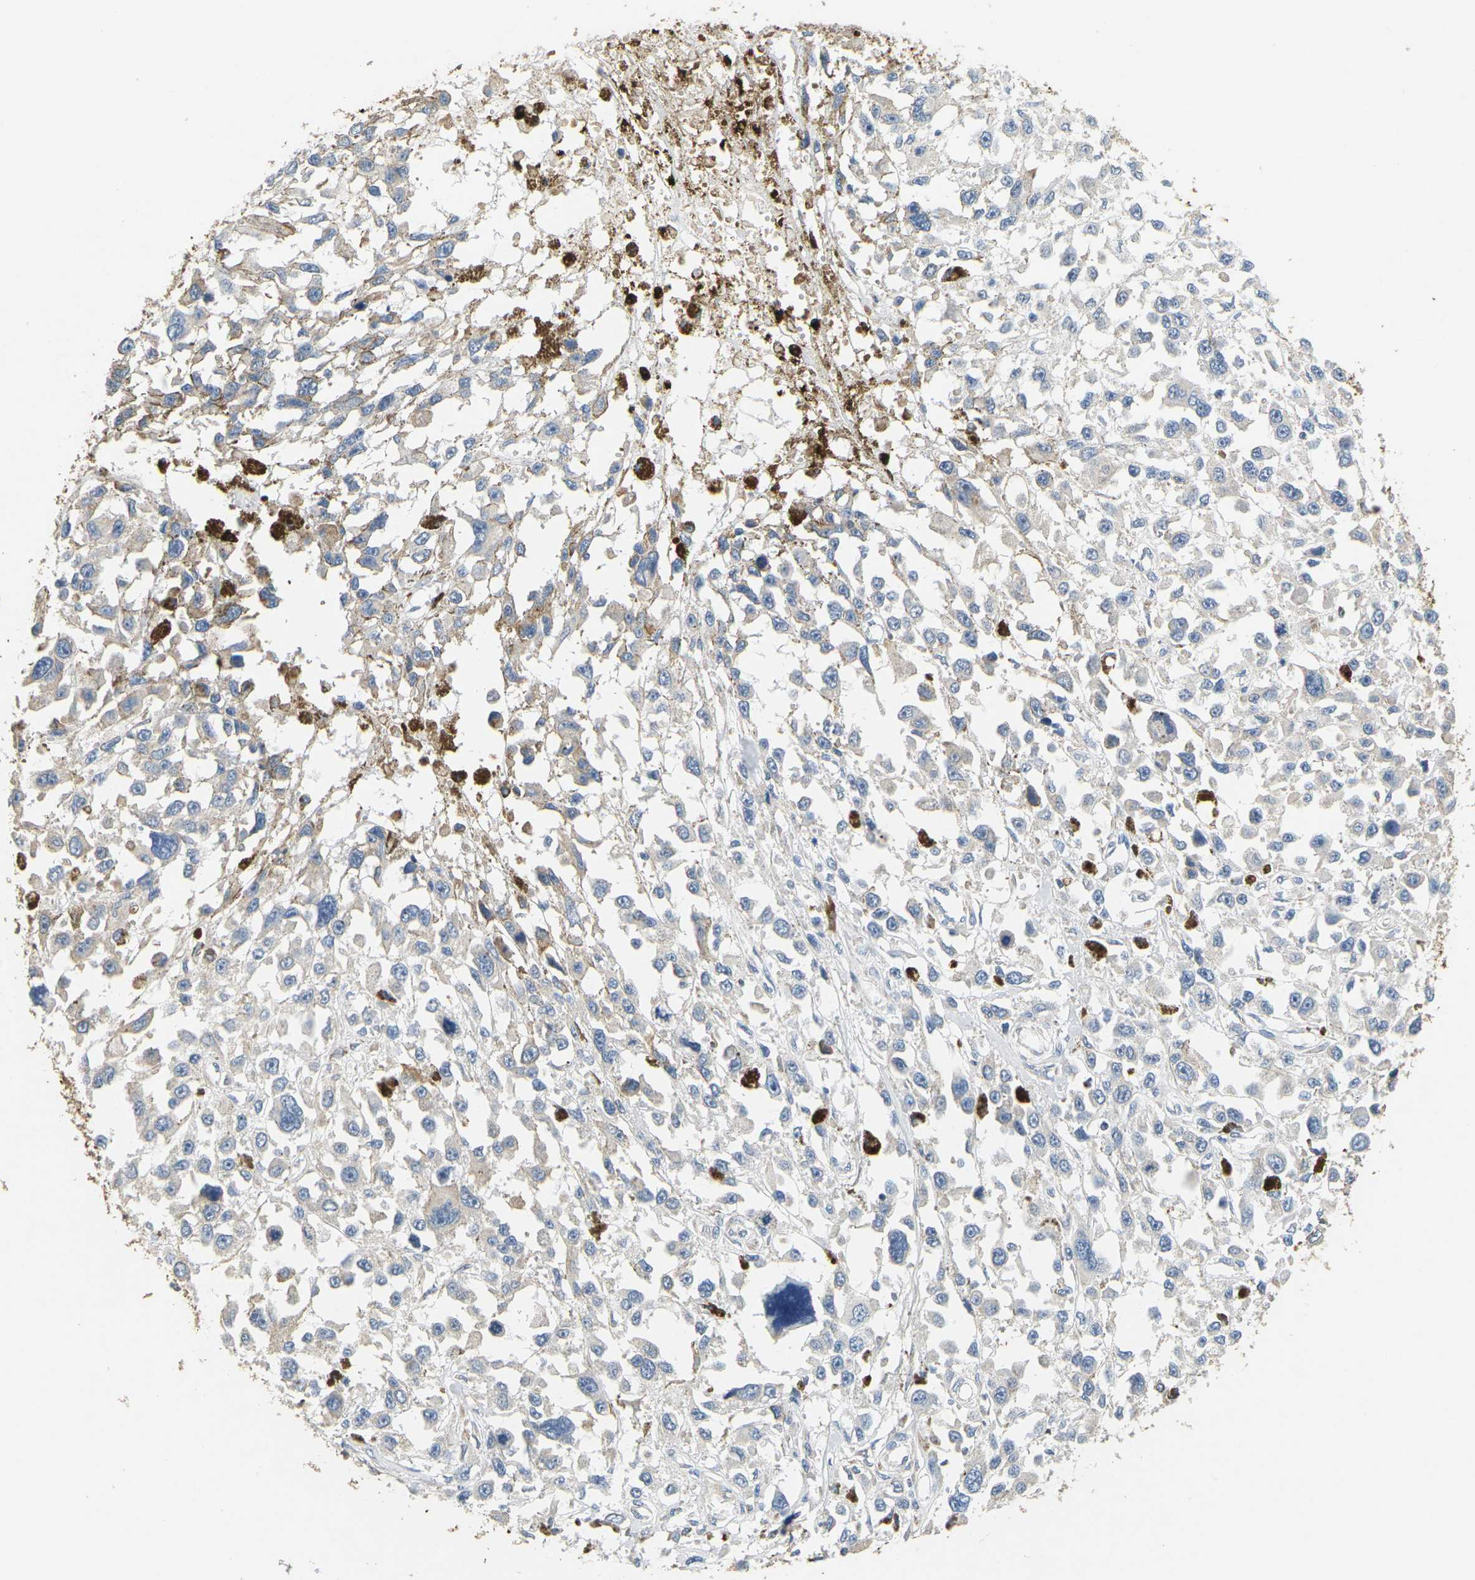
{"staining": {"intensity": "negative", "quantity": "none", "location": "none"}, "tissue": "melanoma", "cell_type": "Tumor cells", "image_type": "cancer", "snomed": [{"axis": "morphology", "description": "Malignant melanoma, Metastatic site"}, {"axis": "topography", "description": "Lymph node"}], "caption": "High power microscopy photomicrograph of an immunohistochemistry photomicrograph of malignant melanoma (metastatic site), revealing no significant expression in tumor cells.", "gene": "ADM", "patient": {"sex": "male", "age": 59}}